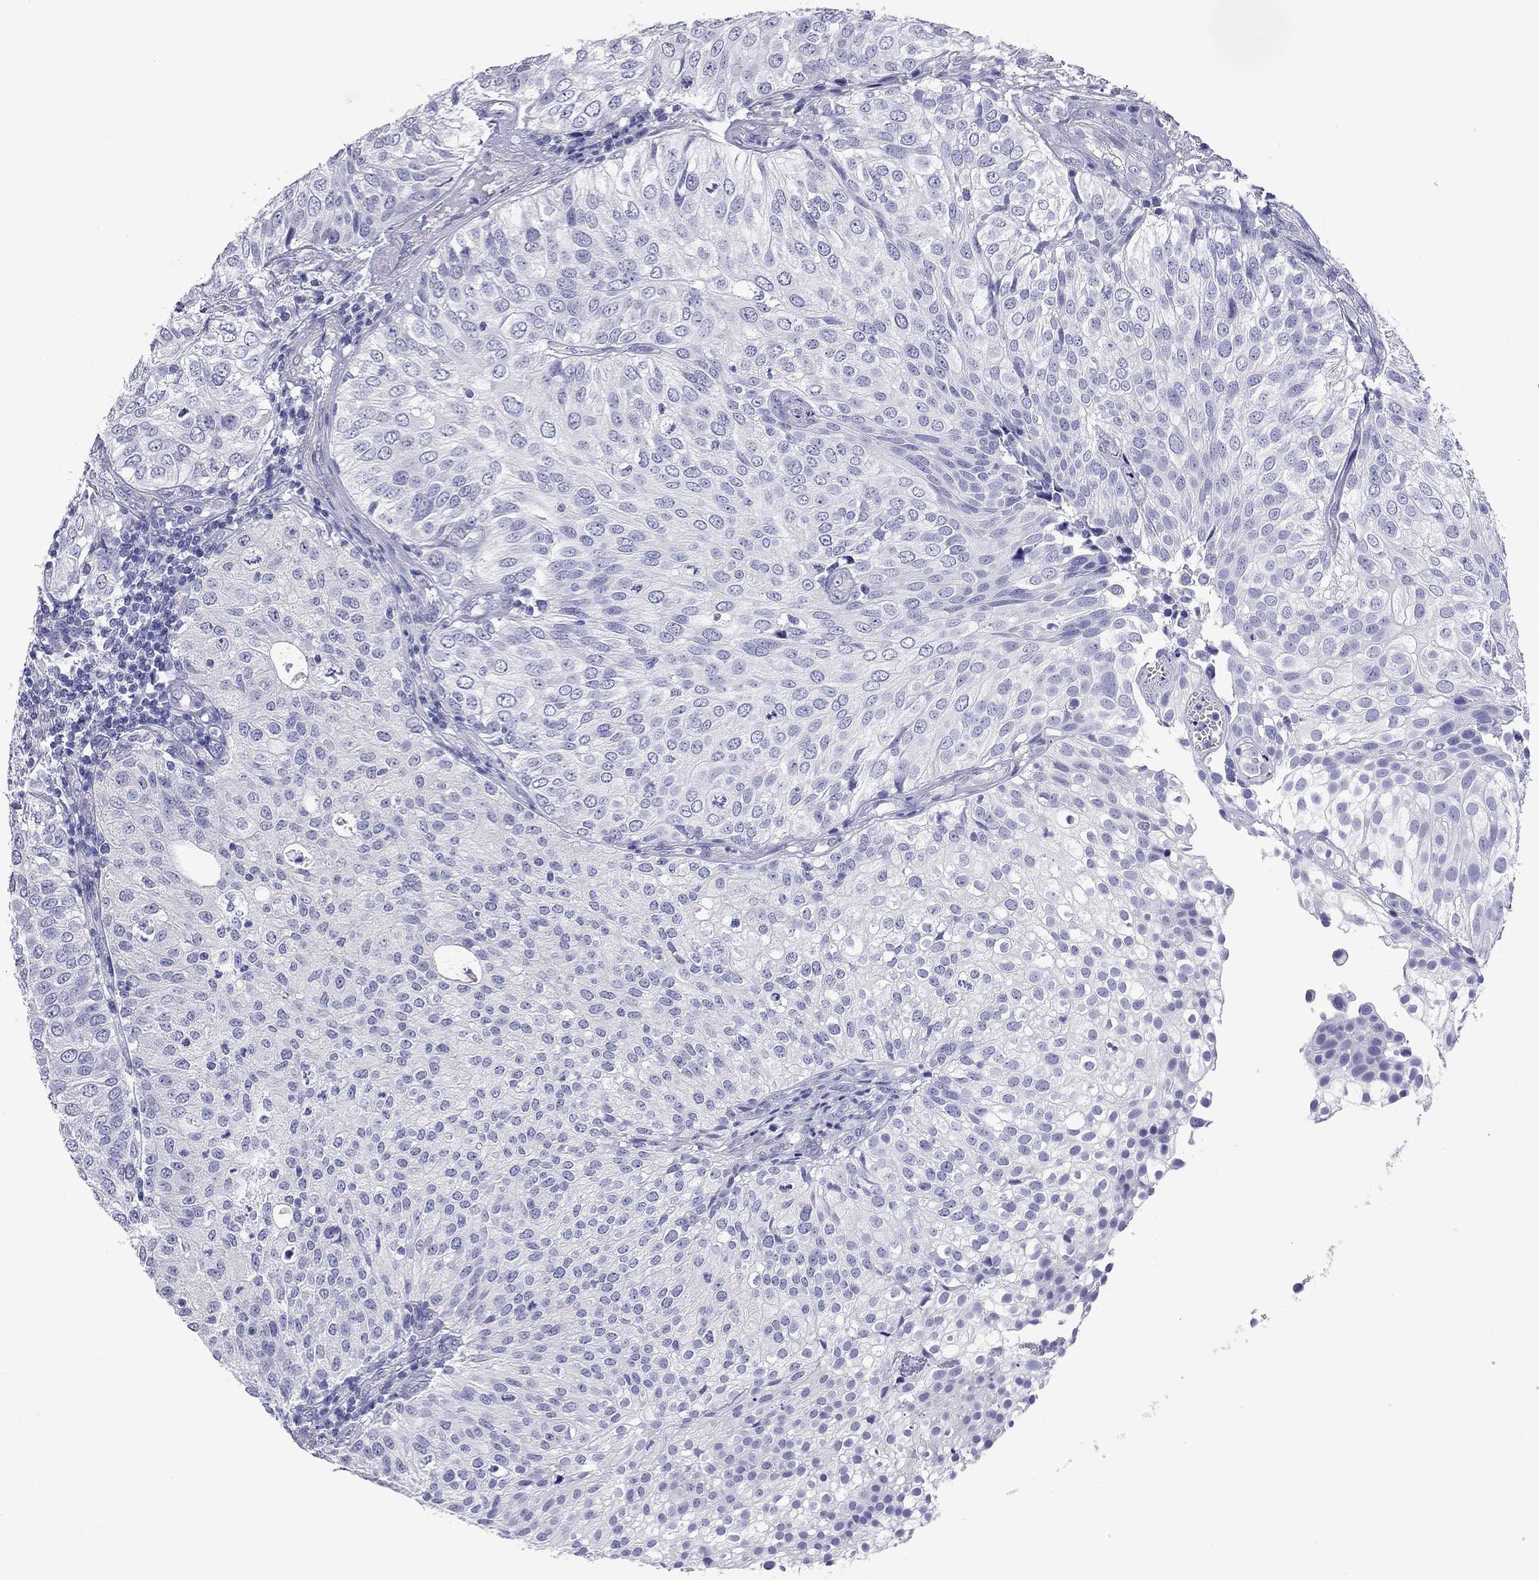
{"staining": {"intensity": "negative", "quantity": "none", "location": "none"}, "tissue": "urothelial cancer", "cell_type": "Tumor cells", "image_type": "cancer", "snomed": [{"axis": "morphology", "description": "Urothelial carcinoma, High grade"}, {"axis": "topography", "description": "Urinary bladder"}], "caption": "Tumor cells show no significant expression in urothelial carcinoma (high-grade).", "gene": "KIAA2012", "patient": {"sex": "female", "age": 79}}